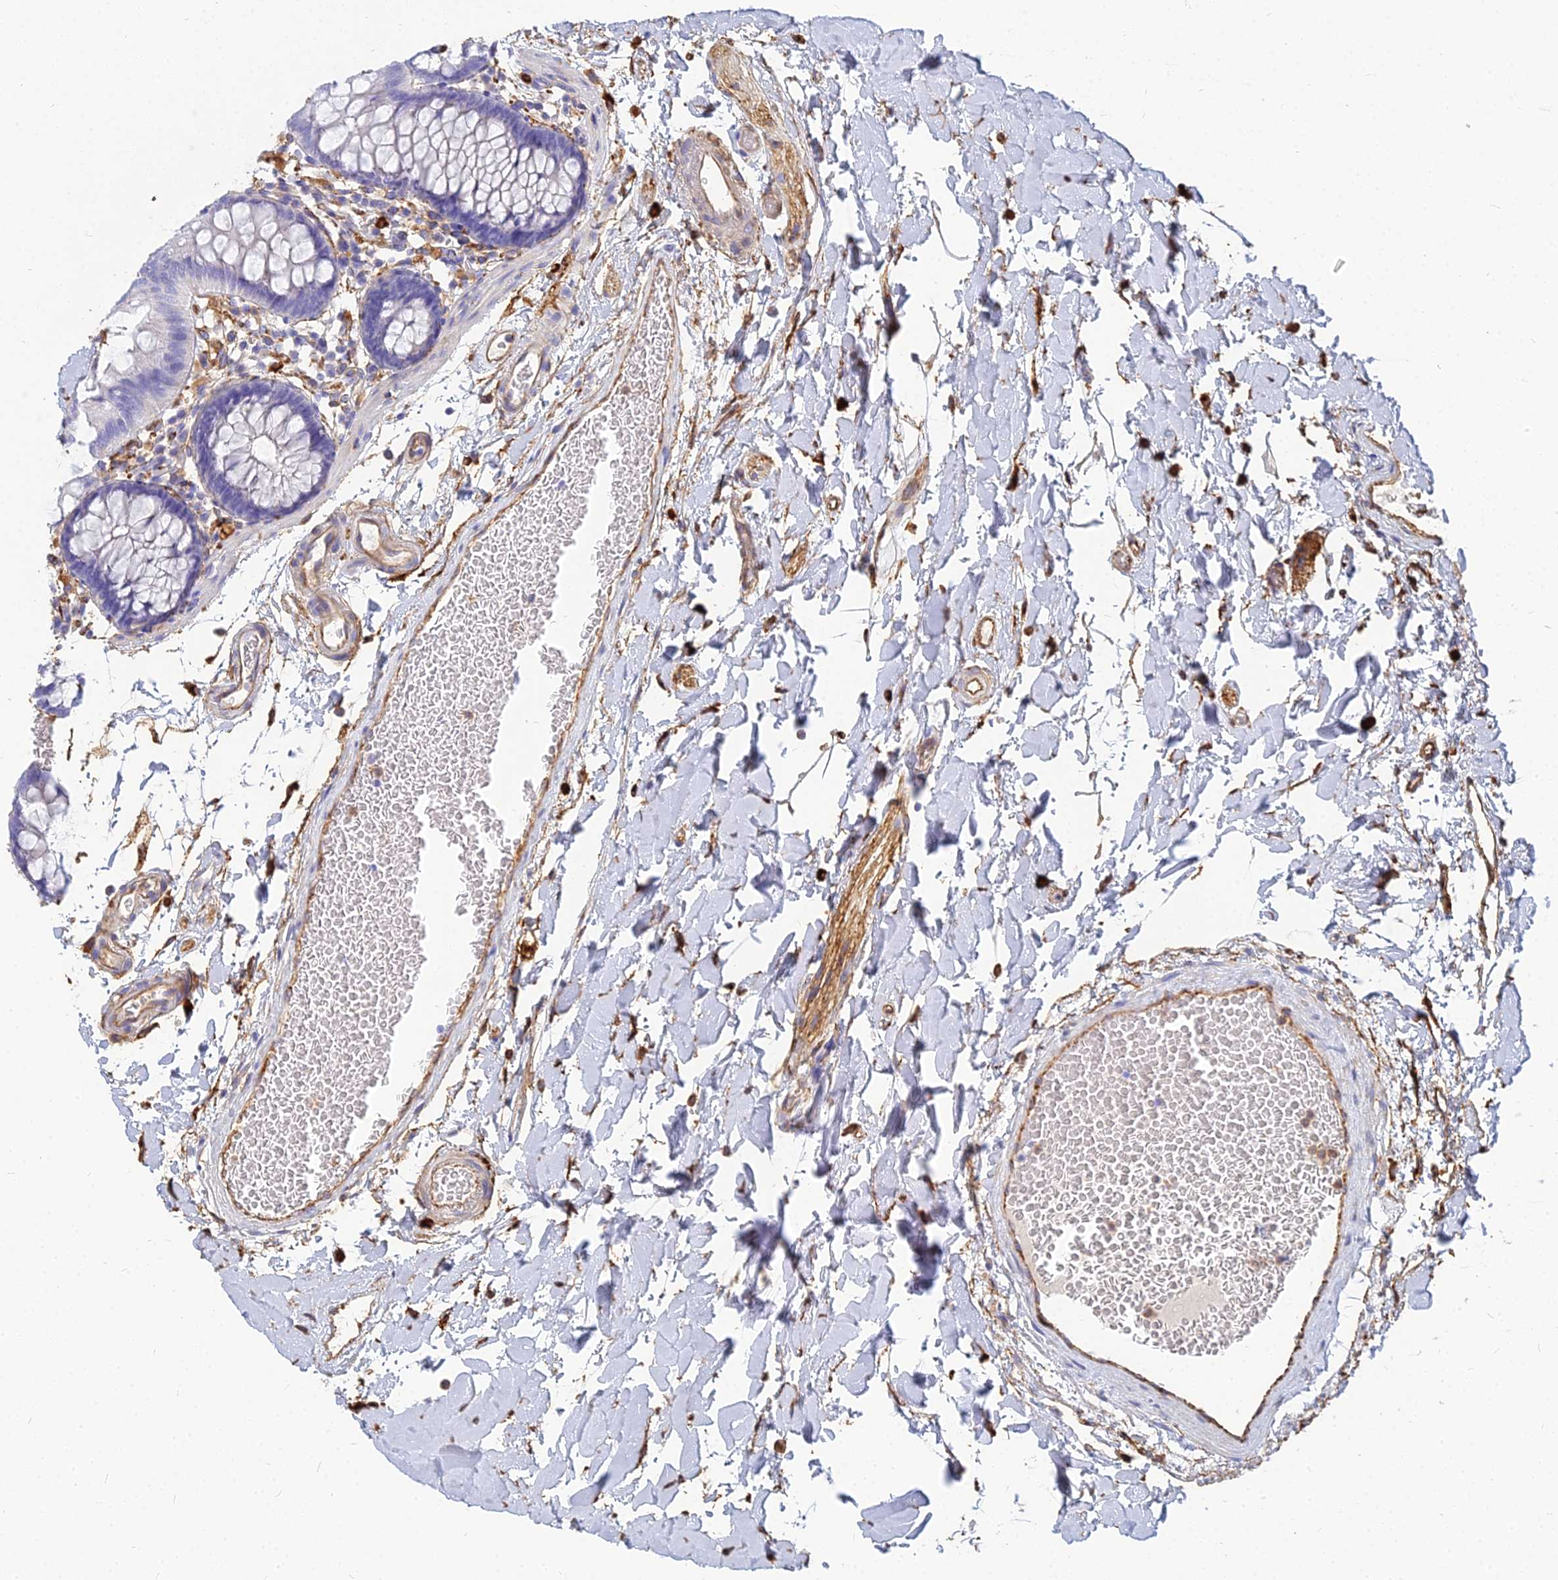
{"staining": {"intensity": "moderate", "quantity": ">75%", "location": "cytoplasmic/membranous"}, "tissue": "colon", "cell_type": "Endothelial cells", "image_type": "normal", "snomed": [{"axis": "morphology", "description": "Normal tissue, NOS"}, {"axis": "topography", "description": "Colon"}], "caption": "The histopathology image displays a brown stain indicating the presence of a protein in the cytoplasmic/membranous of endothelial cells in colon. Immunohistochemistry (ihc) stains the protein of interest in brown and the nuclei are stained blue.", "gene": "VAT1", "patient": {"sex": "male", "age": 75}}